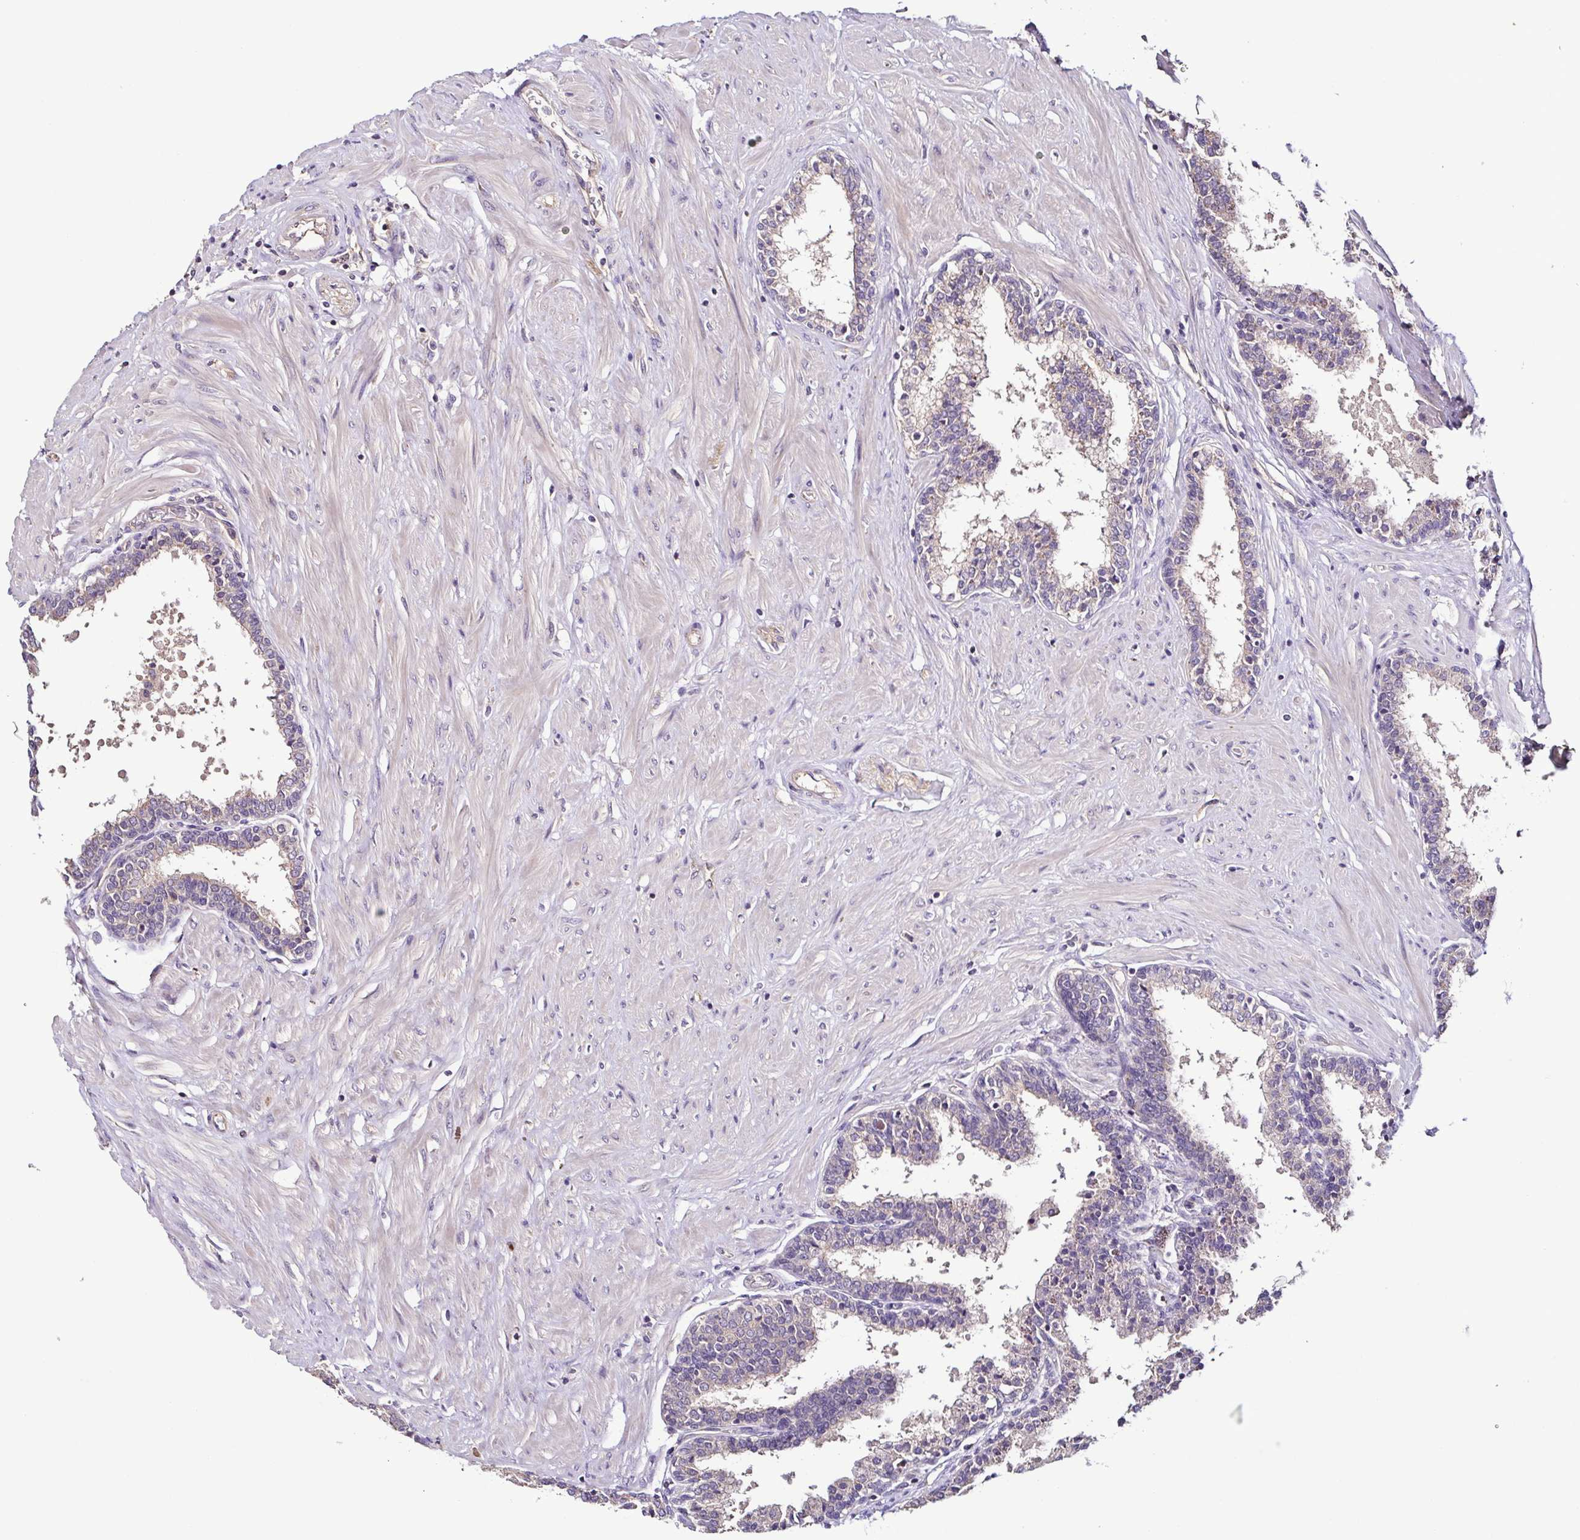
{"staining": {"intensity": "negative", "quantity": "none", "location": "none"}, "tissue": "prostate", "cell_type": "Glandular cells", "image_type": "normal", "snomed": [{"axis": "morphology", "description": "Normal tissue, NOS"}, {"axis": "topography", "description": "Prostate"}], "caption": "A high-resolution photomicrograph shows immunohistochemistry (IHC) staining of unremarkable prostate, which displays no significant positivity in glandular cells. Nuclei are stained in blue.", "gene": "LMOD2", "patient": {"sex": "male", "age": 55}}